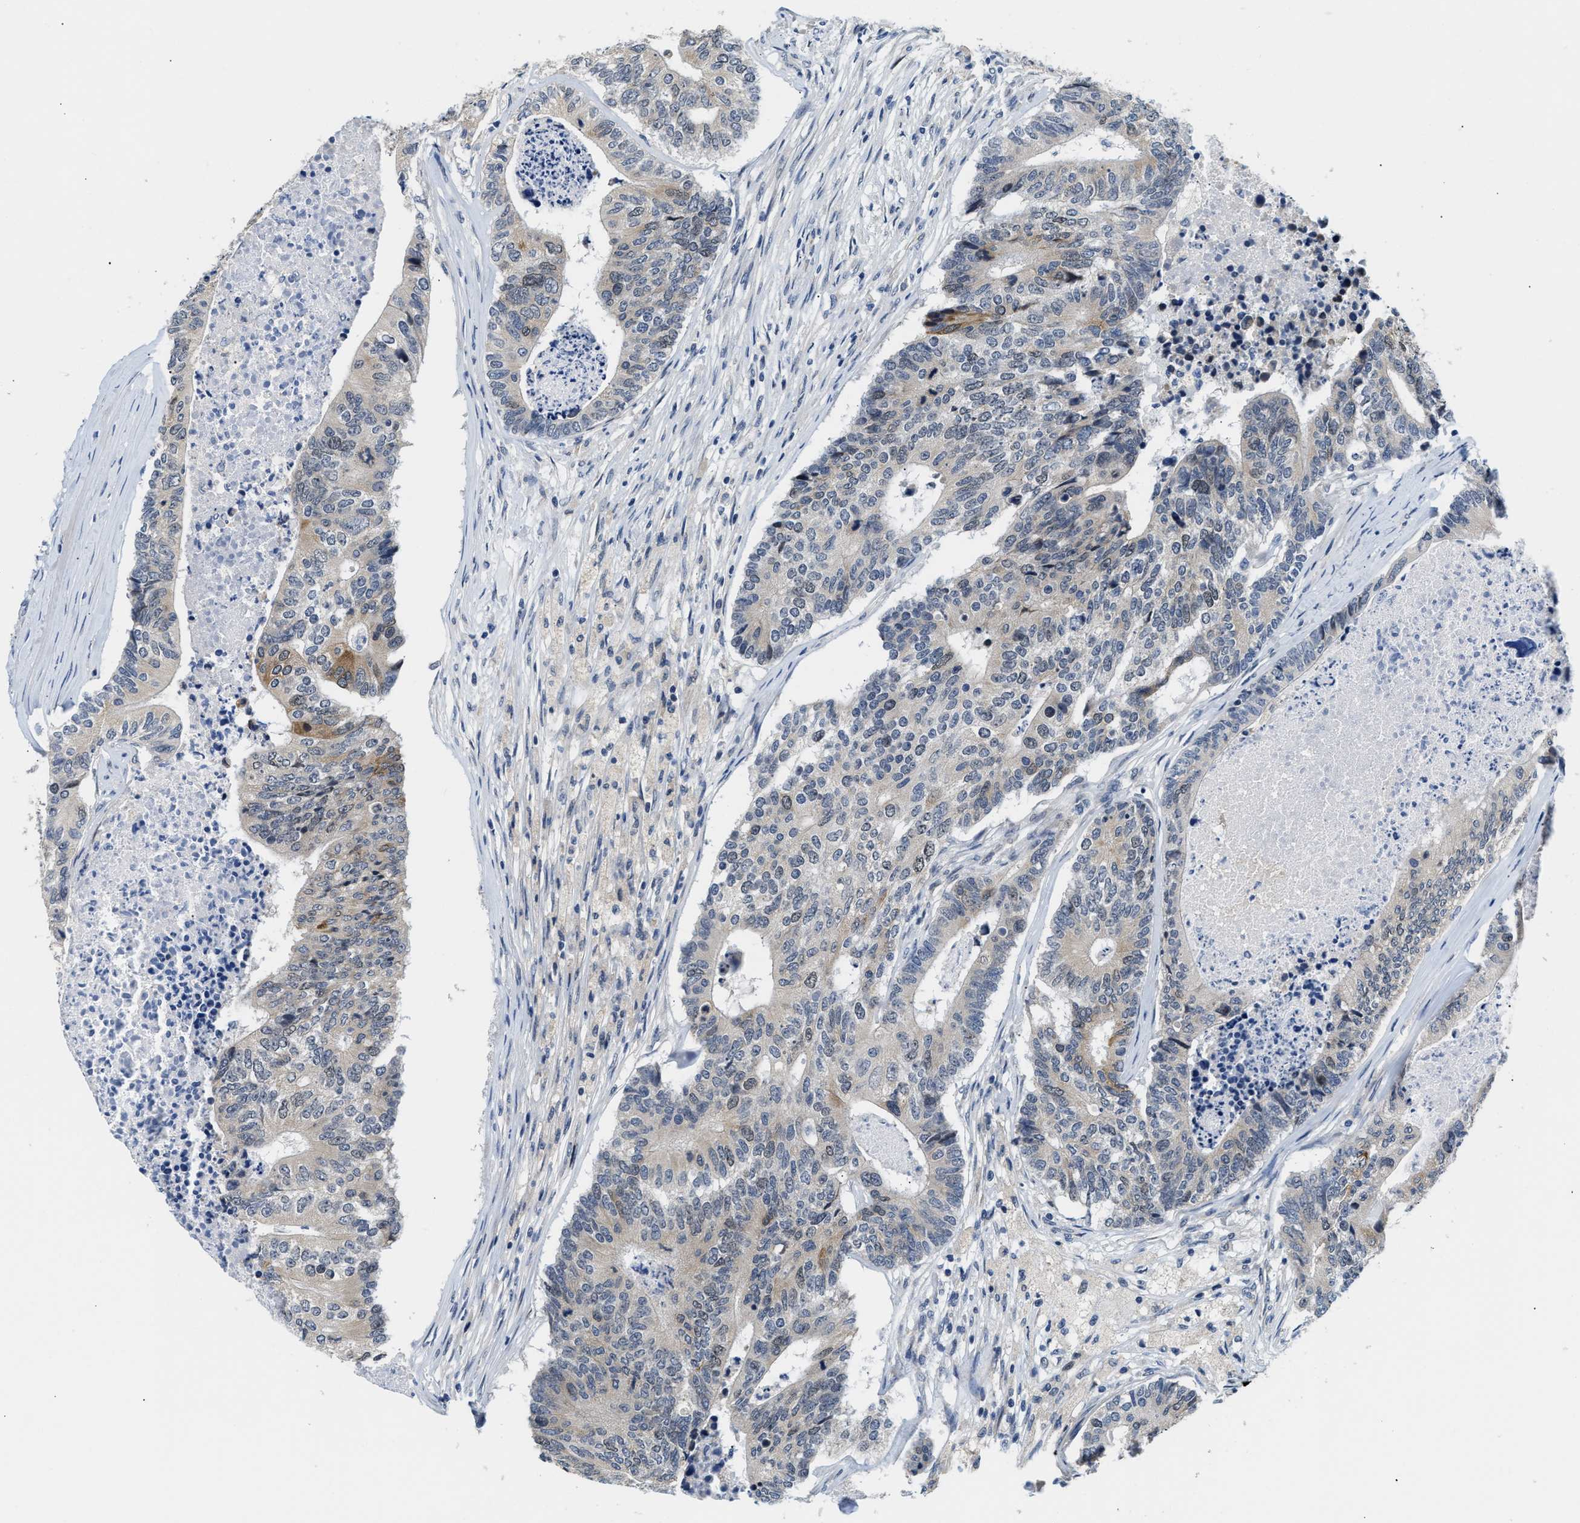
{"staining": {"intensity": "moderate", "quantity": "<25%", "location": "cytoplasmic/membranous"}, "tissue": "colorectal cancer", "cell_type": "Tumor cells", "image_type": "cancer", "snomed": [{"axis": "morphology", "description": "Adenocarcinoma, NOS"}, {"axis": "topography", "description": "Colon"}], "caption": "Protein analysis of colorectal adenocarcinoma tissue displays moderate cytoplasmic/membranous expression in approximately <25% of tumor cells. (Stains: DAB in brown, nuclei in blue, Microscopy: brightfield microscopy at high magnification).", "gene": "CLGN", "patient": {"sex": "female", "age": 67}}